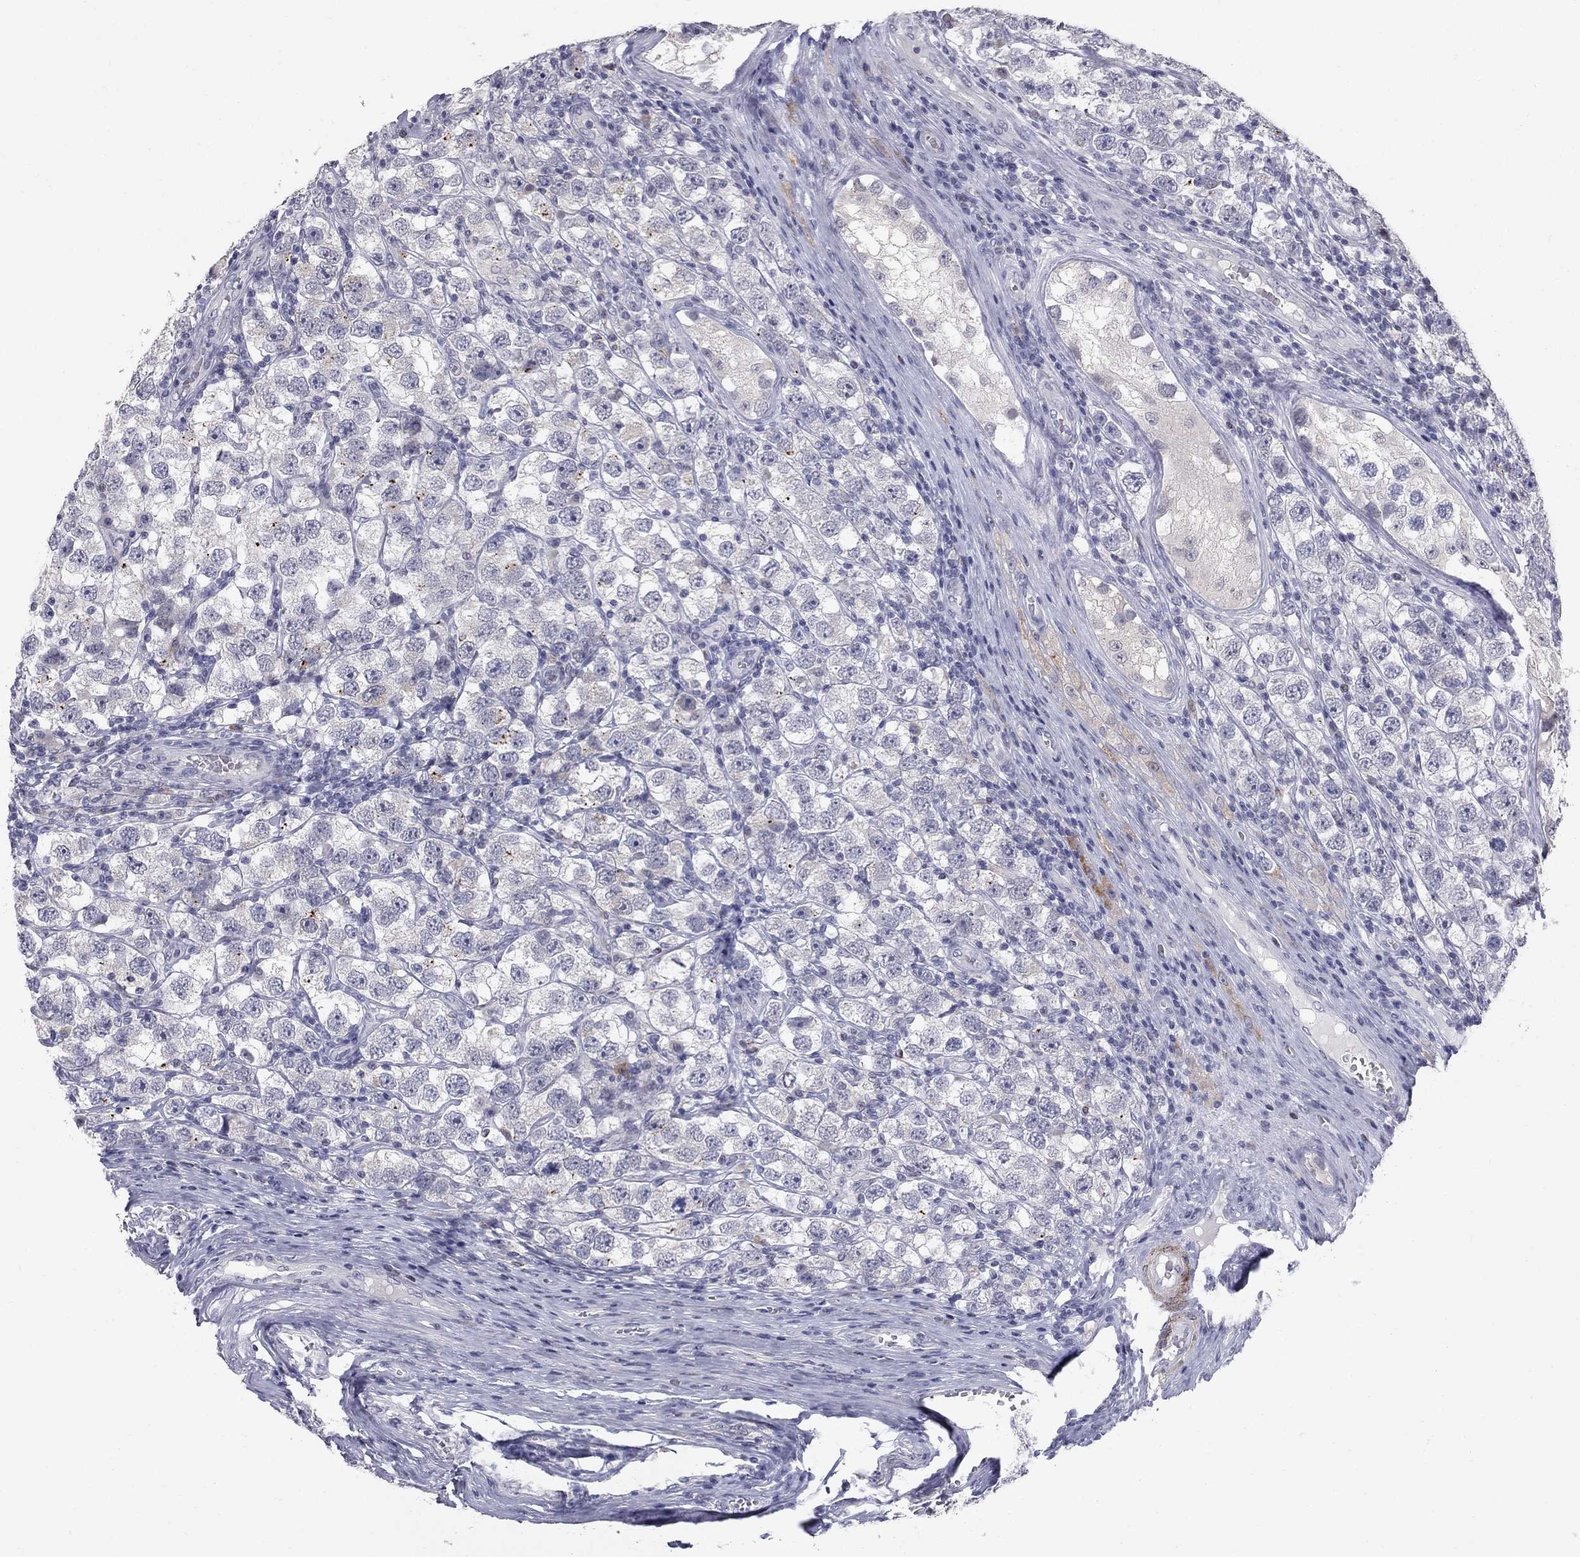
{"staining": {"intensity": "negative", "quantity": "none", "location": "none"}, "tissue": "testis cancer", "cell_type": "Tumor cells", "image_type": "cancer", "snomed": [{"axis": "morphology", "description": "Seminoma, NOS"}, {"axis": "topography", "description": "Testis"}], "caption": "This histopathology image is of testis seminoma stained with IHC to label a protein in brown with the nuclei are counter-stained blue. There is no expression in tumor cells.", "gene": "NTRK2", "patient": {"sex": "male", "age": 26}}